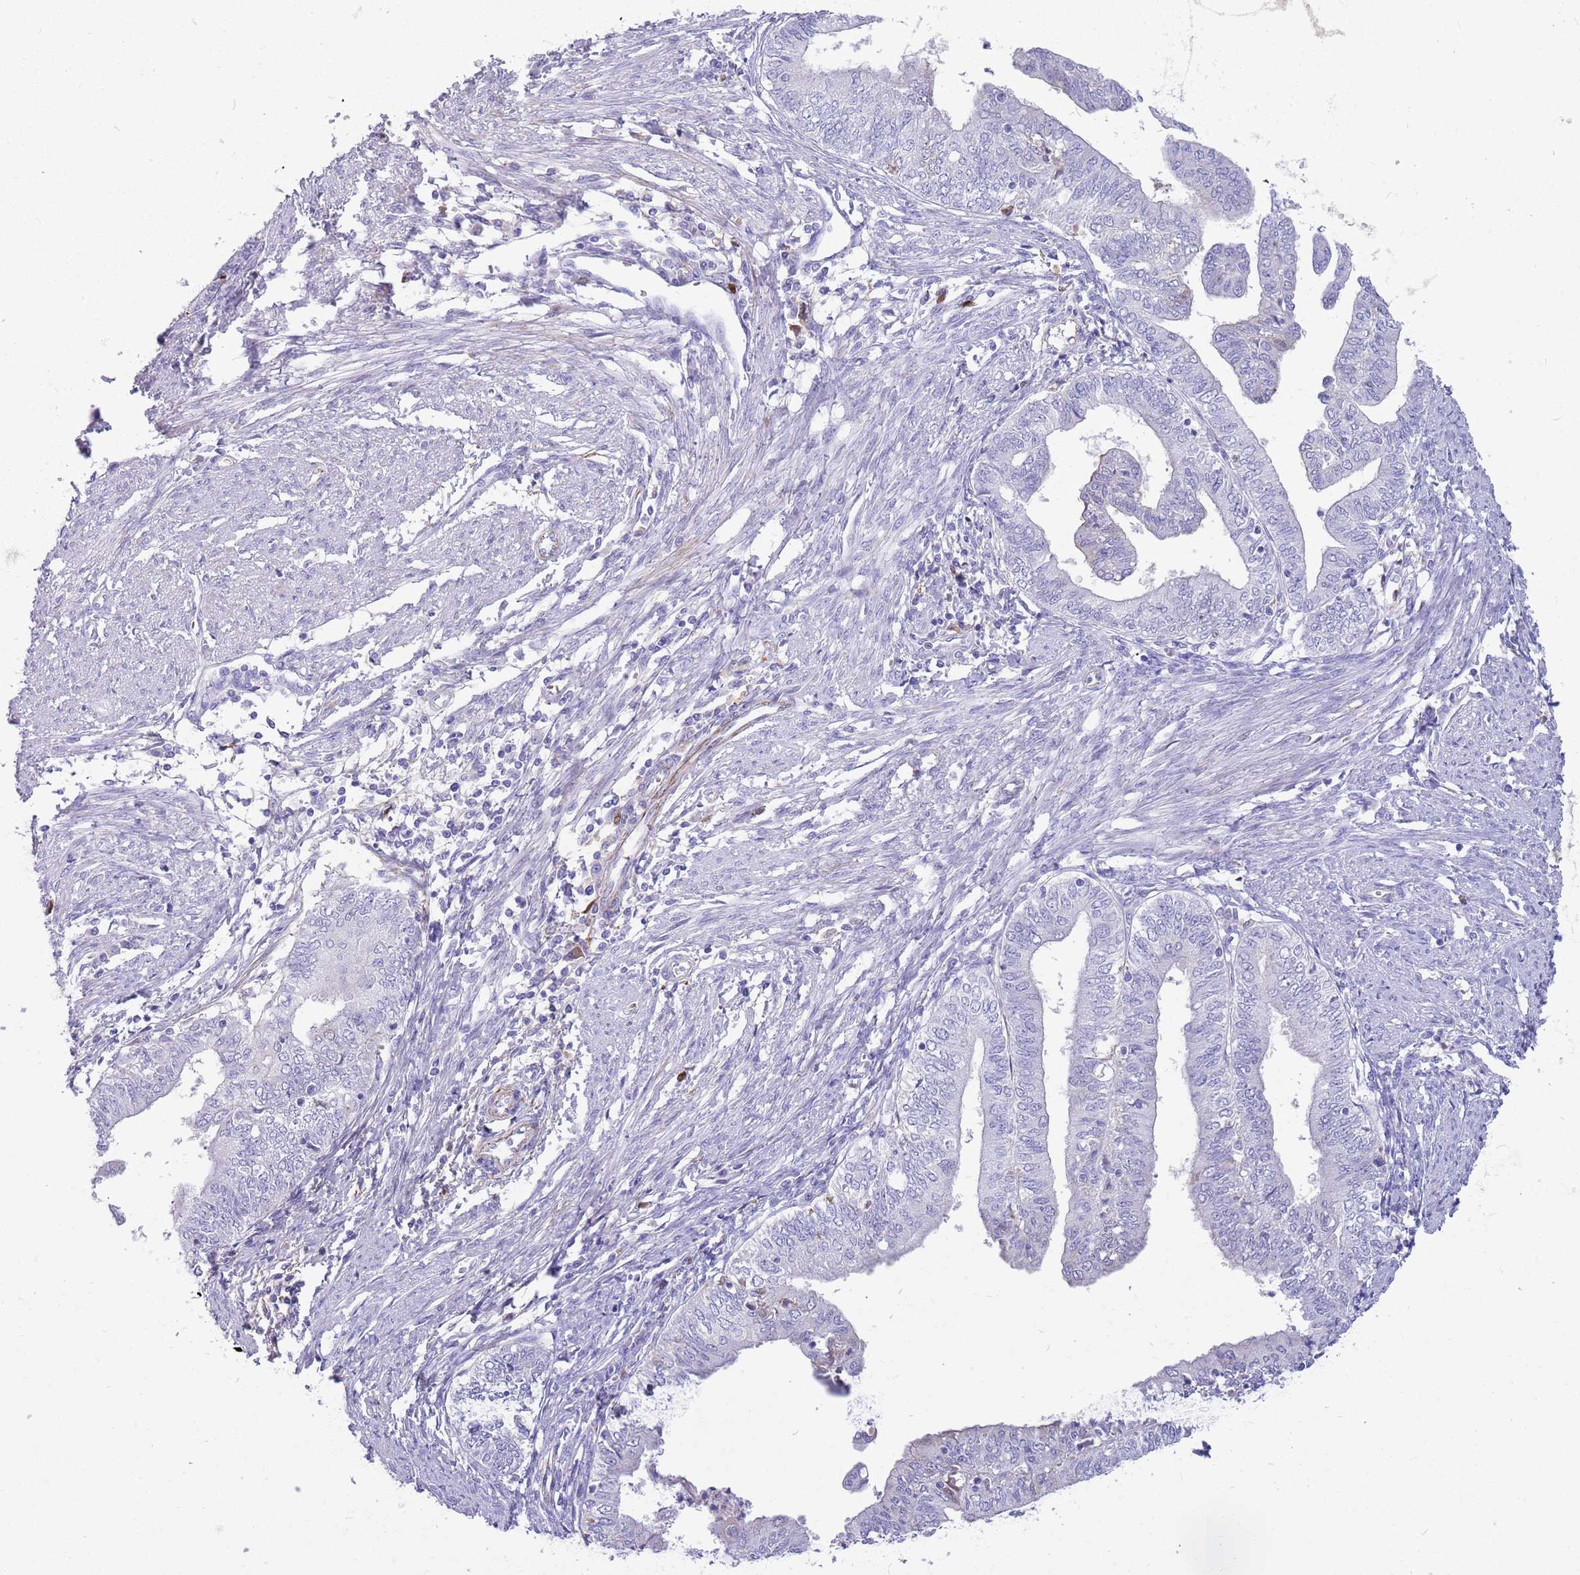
{"staining": {"intensity": "negative", "quantity": "none", "location": "none"}, "tissue": "endometrial cancer", "cell_type": "Tumor cells", "image_type": "cancer", "snomed": [{"axis": "morphology", "description": "Adenocarcinoma, NOS"}, {"axis": "topography", "description": "Endometrium"}], "caption": "High magnification brightfield microscopy of endometrial cancer (adenocarcinoma) stained with DAB (3,3'-diaminobenzidine) (brown) and counterstained with hematoxylin (blue): tumor cells show no significant positivity. (IHC, brightfield microscopy, high magnification).", "gene": "LEPROTL1", "patient": {"sex": "female", "age": 66}}